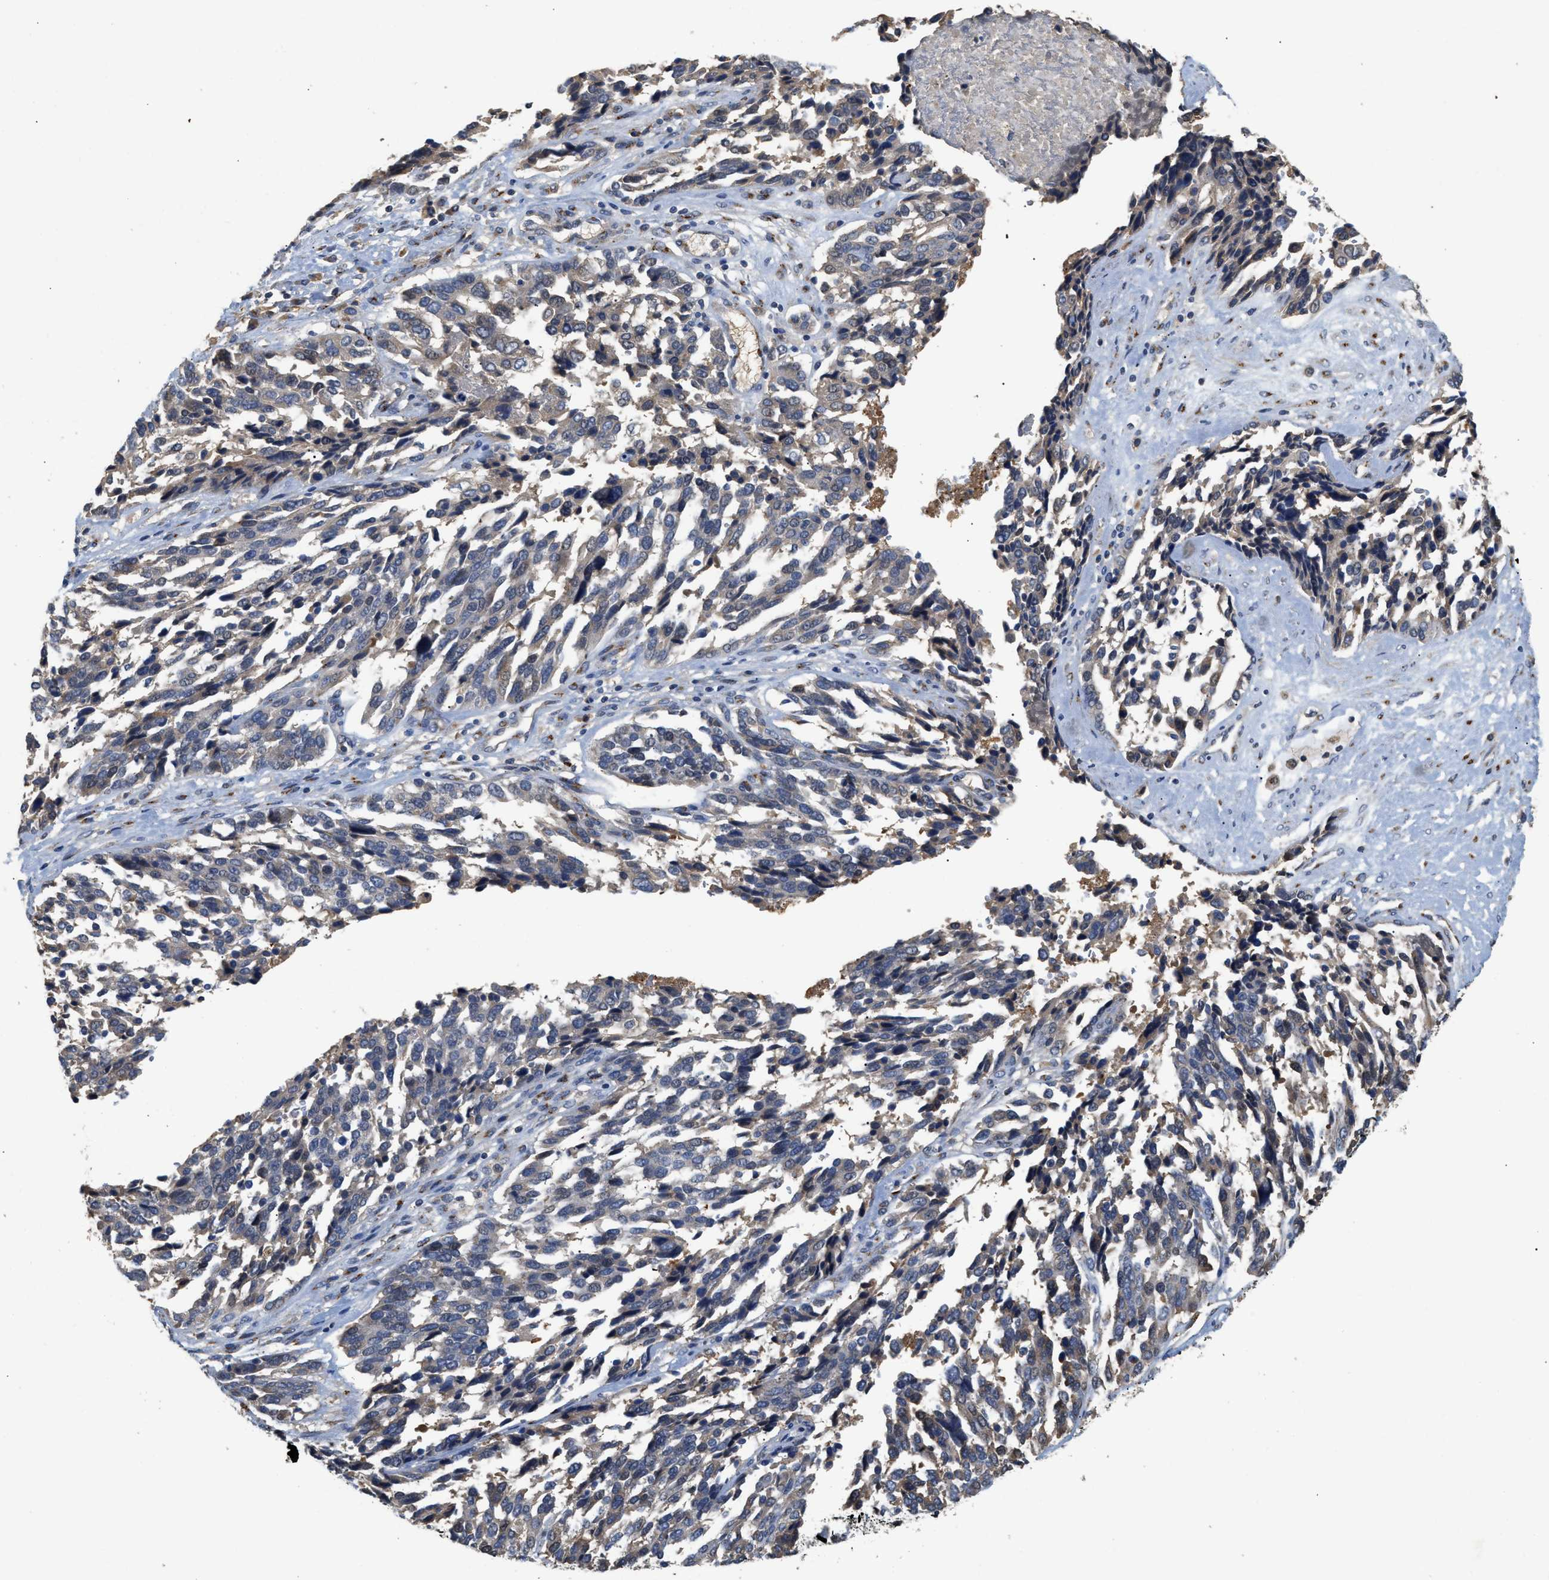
{"staining": {"intensity": "weak", "quantity": "25%-75%", "location": "cytoplasmic/membranous"}, "tissue": "ovarian cancer", "cell_type": "Tumor cells", "image_type": "cancer", "snomed": [{"axis": "morphology", "description": "Cystadenocarcinoma, serous, NOS"}, {"axis": "topography", "description": "Ovary"}], "caption": "High-magnification brightfield microscopy of ovarian cancer stained with DAB (brown) and counterstained with hematoxylin (blue). tumor cells exhibit weak cytoplasmic/membranous staining is present in approximately25%-75% of cells.", "gene": "SIK2", "patient": {"sex": "female", "age": 44}}